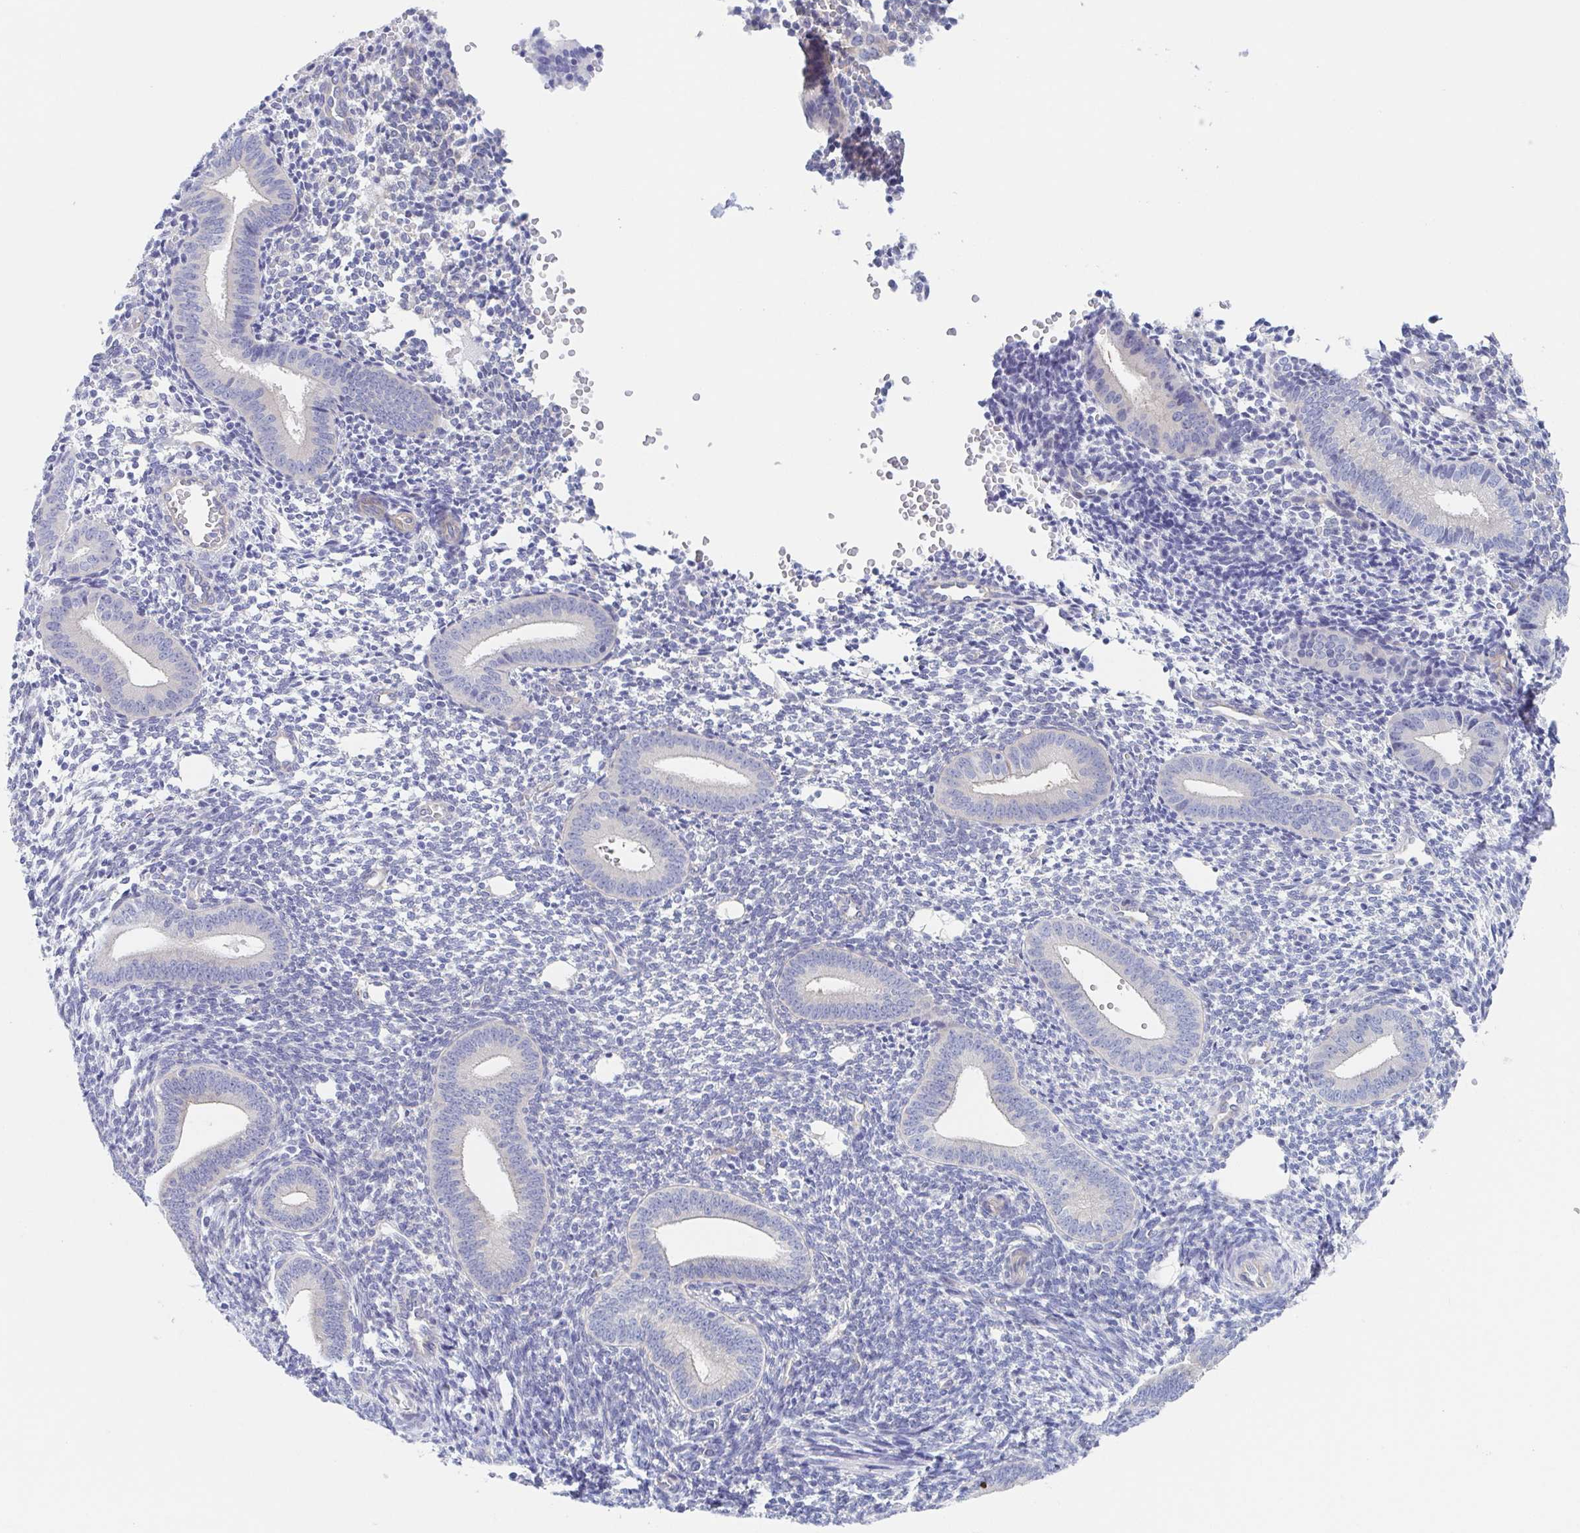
{"staining": {"intensity": "negative", "quantity": "none", "location": "none"}, "tissue": "endometrium", "cell_type": "Cells in endometrial stroma", "image_type": "normal", "snomed": [{"axis": "morphology", "description": "Normal tissue, NOS"}, {"axis": "topography", "description": "Endometrium"}], "caption": "This is a photomicrograph of immunohistochemistry (IHC) staining of normal endometrium, which shows no expression in cells in endometrial stroma. (Immunohistochemistry (ihc), brightfield microscopy, high magnification).", "gene": "DYNC1I1", "patient": {"sex": "female", "age": 40}}